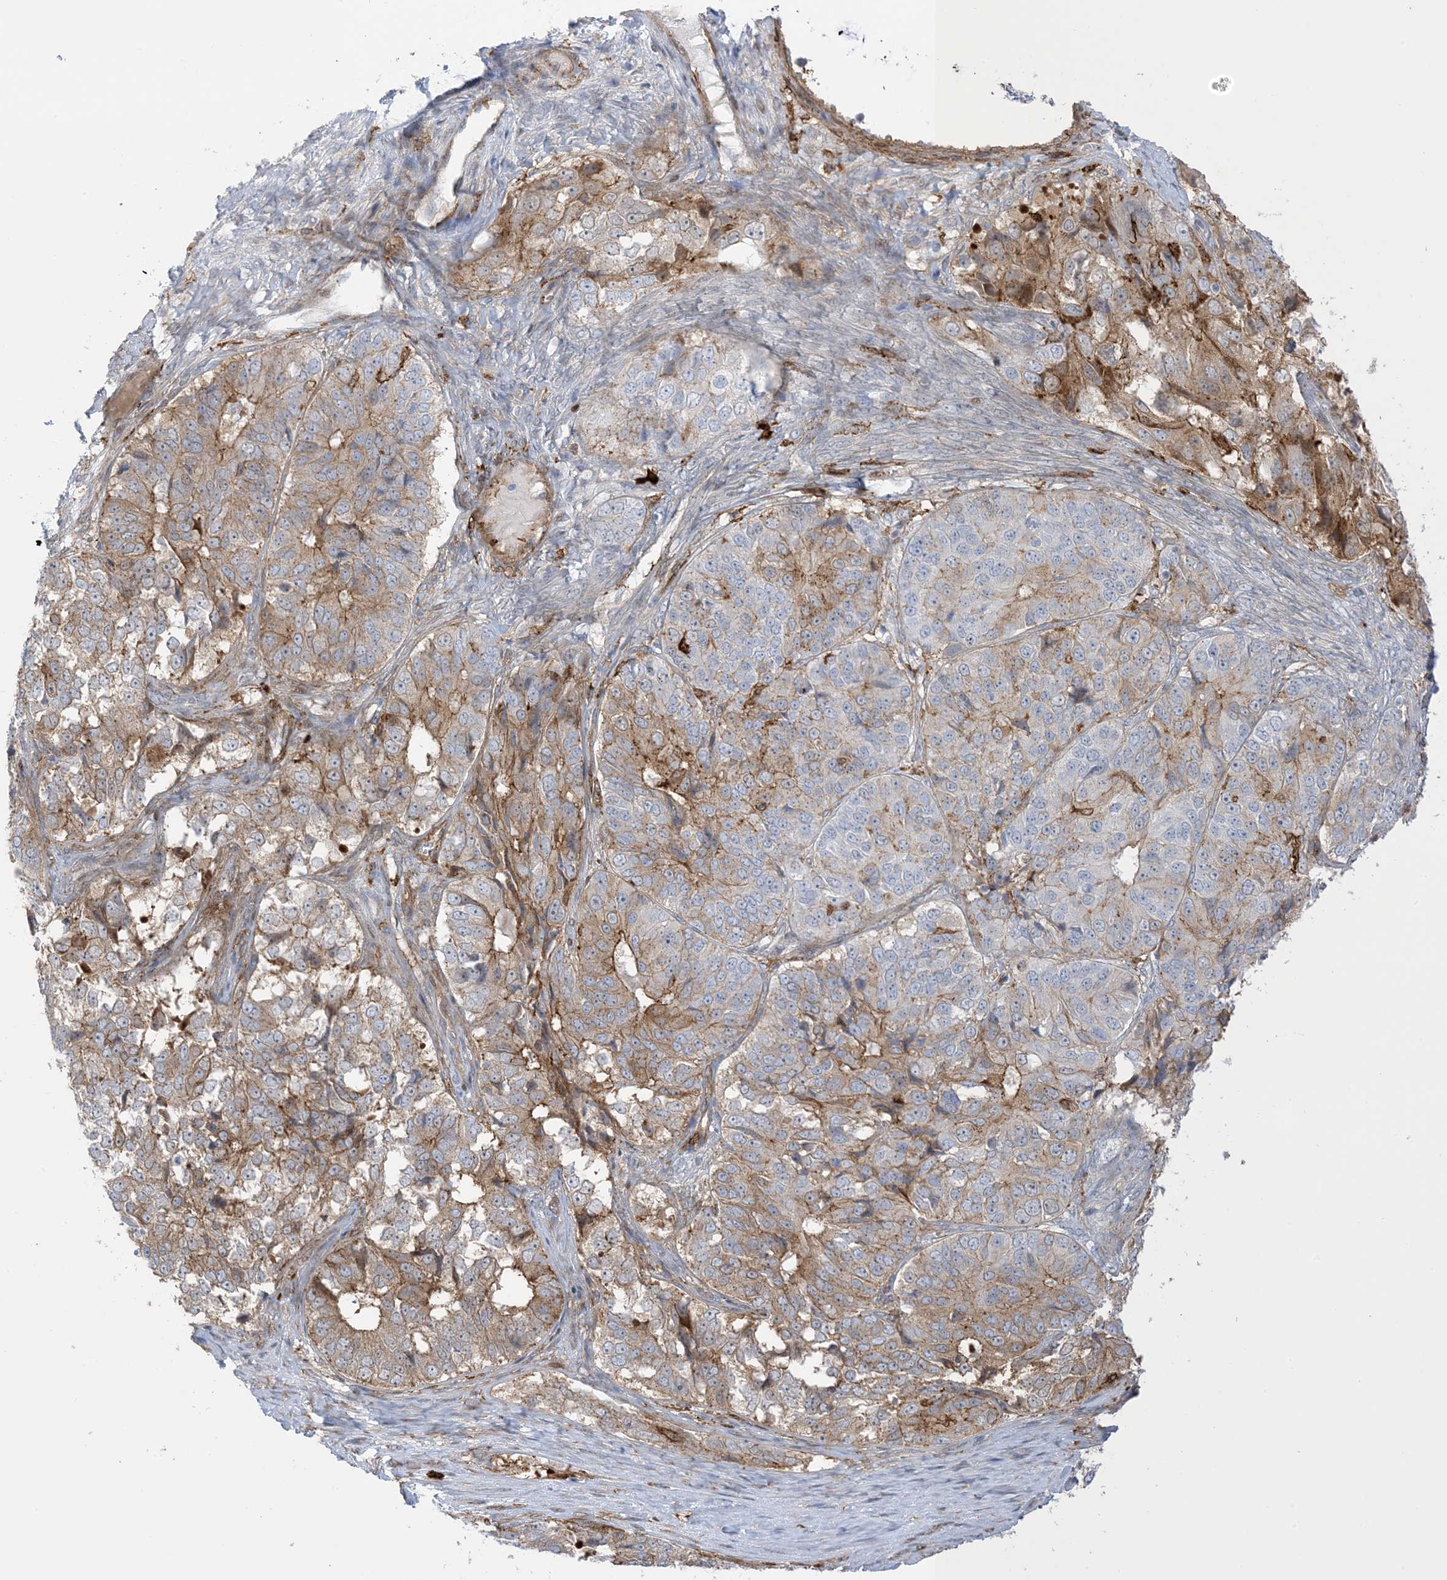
{"staining": {"intensity": "moderate", "quantity": "25%-75%", "location": "cytoplasmic/membranous"}, "tissue": "ovarian cancer", "cell_type": "Tumor cells", "image_type": "cancer", "snomed": [{"axis": "morphology", "description": "Carcinoma, endometroid"}, {"axis": "topography", "description": "Ovary"}], "caption": "Approximately 25%-75% of tumor cells in human ovarian endometroid carcinoma demonstrate moderate cytoplasmic/membranous protein positivity as visualized by brown immunohistochemical staining.", "gene": "ICMT", "patient": {"sex": "female", "age": 51}}